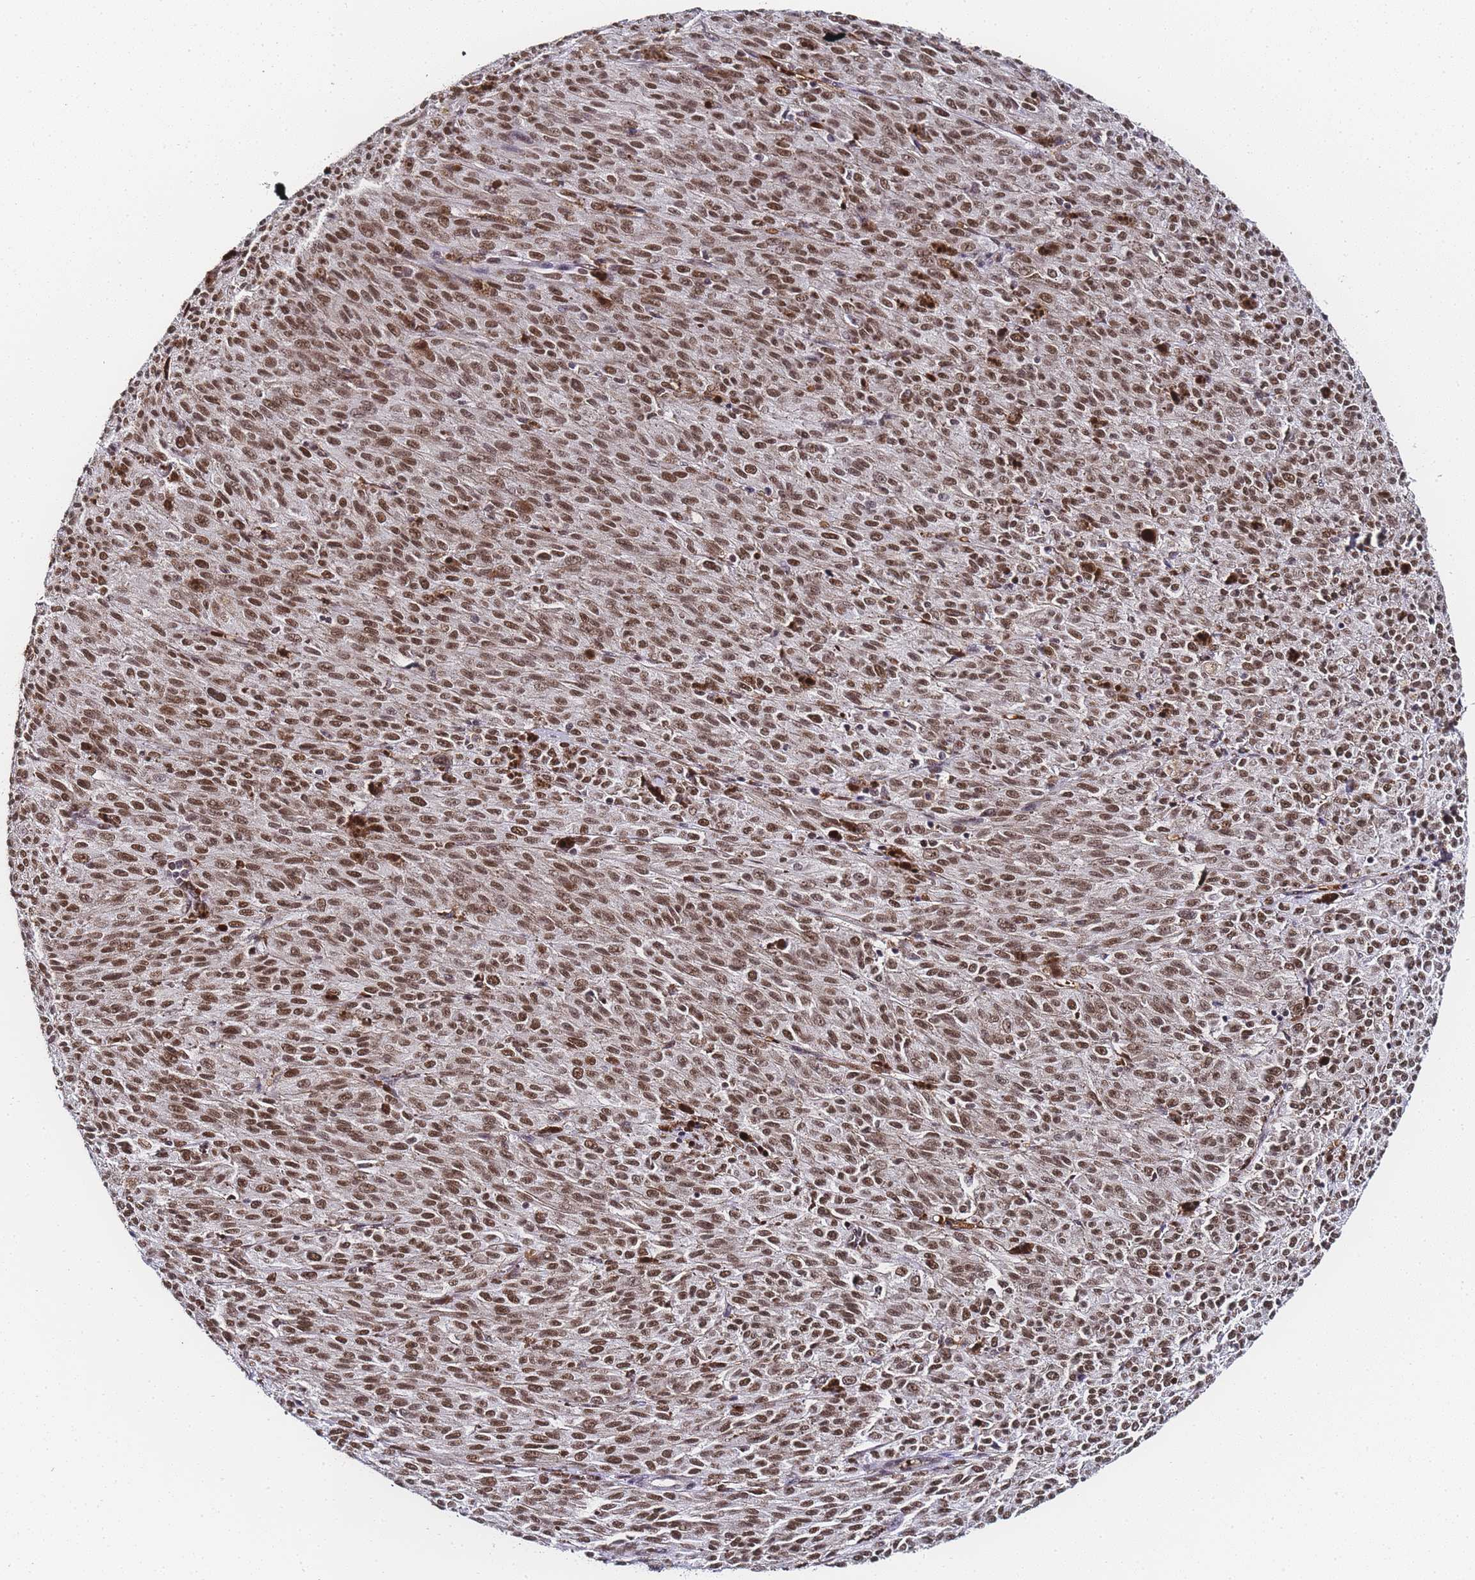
{"staining": {"intensity": "moderate", "quantity": ">75%", "location": "nuclear"}, "tissue": "melanoma", "cell_type": "Tumor cells", "image_type": "cancer", "snomed": [{"axis": "morphology", "description": "Malignant melanoma, NOS"}, {"axis": "topography", "description": "Skin"}], "caption": "Immunohistochemistry image of neoplastic tissue: human melanoma stained using immunohistochemistry exhibits medium levels of moderate protein expression localized specifically in the nuclear of tumor cells, appearing as a nuclear brown color.", "gene": "POLR1A", "patient": {"sex": "female", "age": 52}}